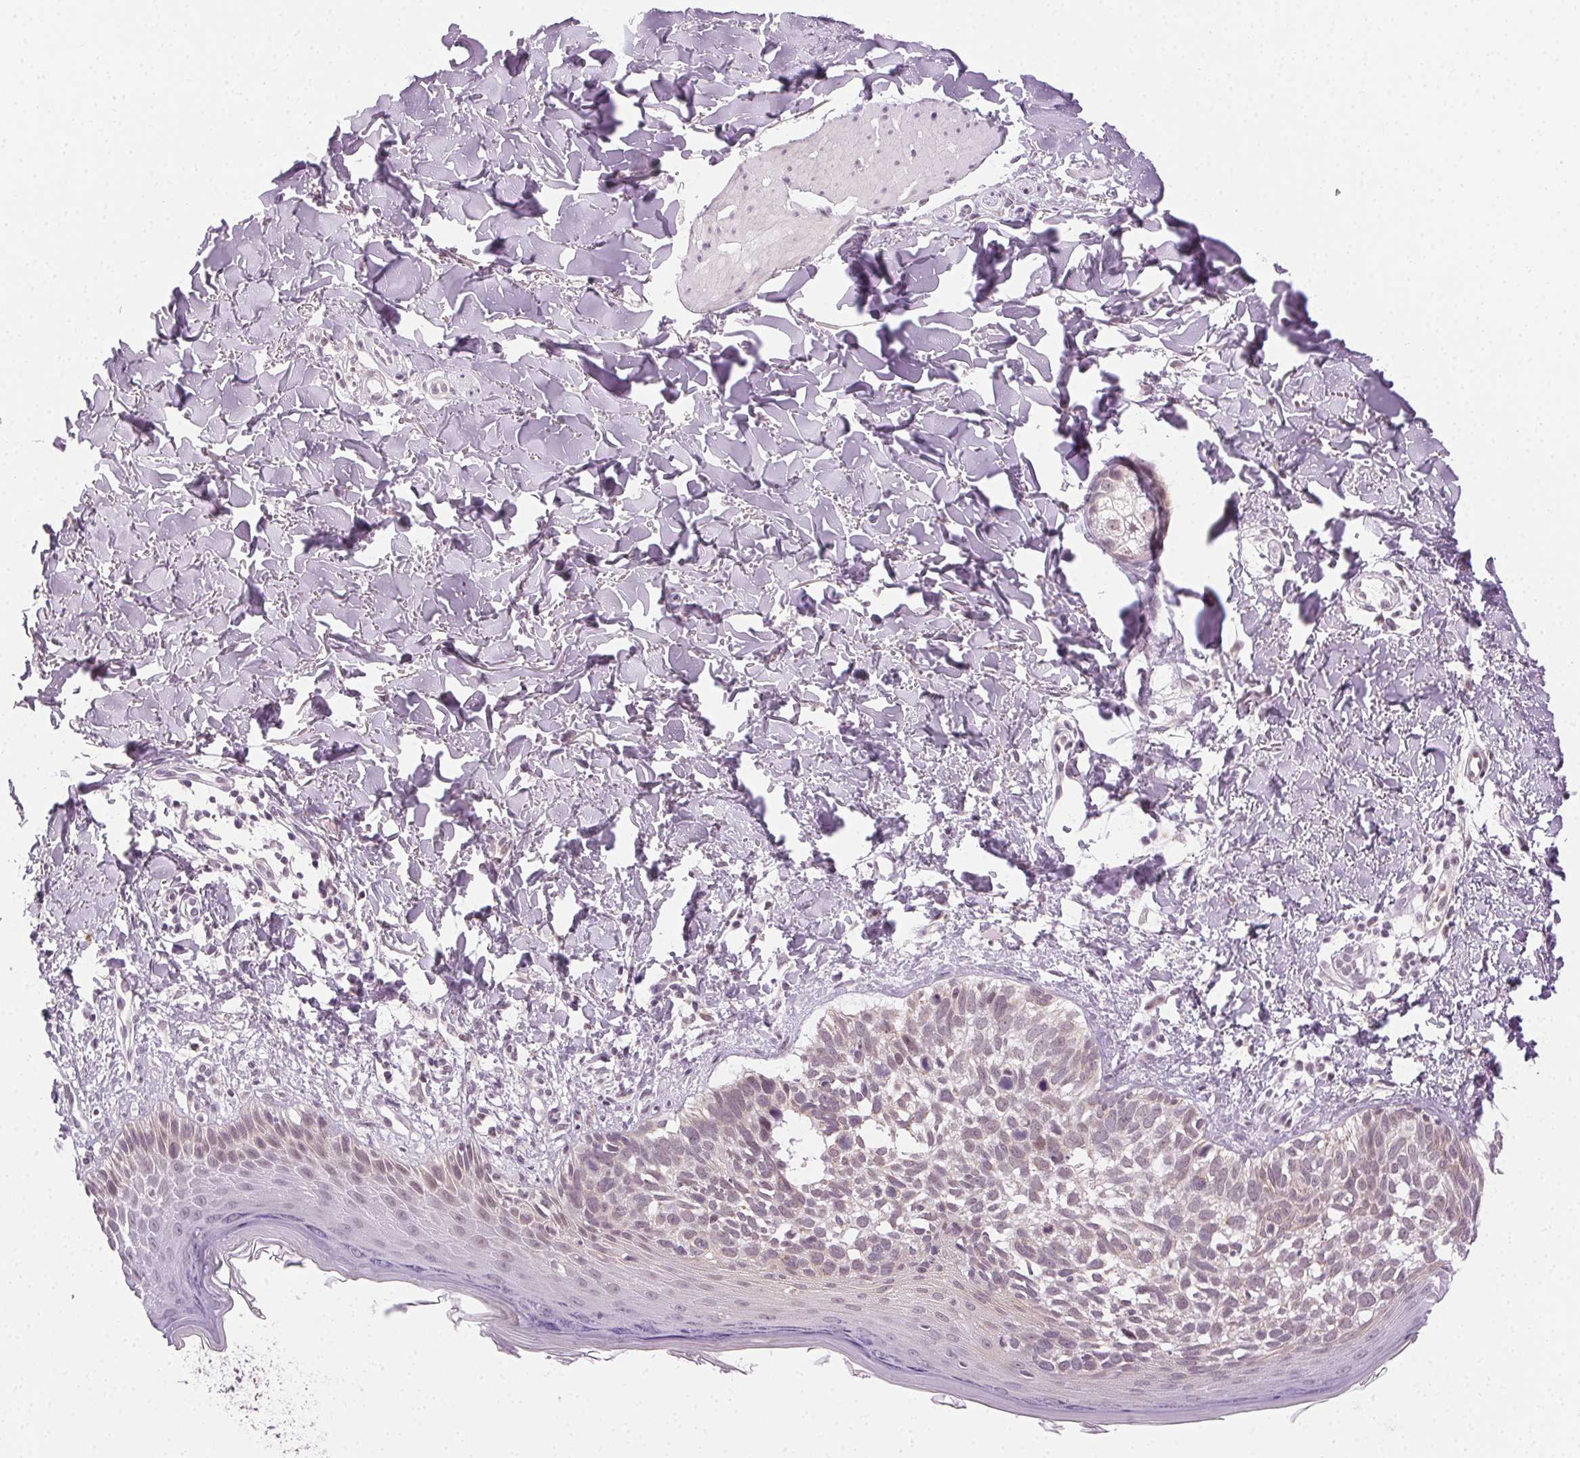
{"staining": {"intensity": "weak", "quantity": "25%-75%", "location": "cytoplasmic/membranous"}, "tissue": "skin cancer", "cell_type": "Tumor cells", "image_type": "cancer", "snomed": [{"axis": "morphology", "description": "Basal cell carcinoma"}, {"axis": "topography", "description": "Skin"}], "caption": "An immunohistochemistry micrograph of tumor tissue is shown. Protein staining in brown labels weak cytoplasmic/membranous positivity in skin basal cell carcinoma within tumor cells.", "gene": "AIF1L", "patient": {"sex": "female", "age": 45}}